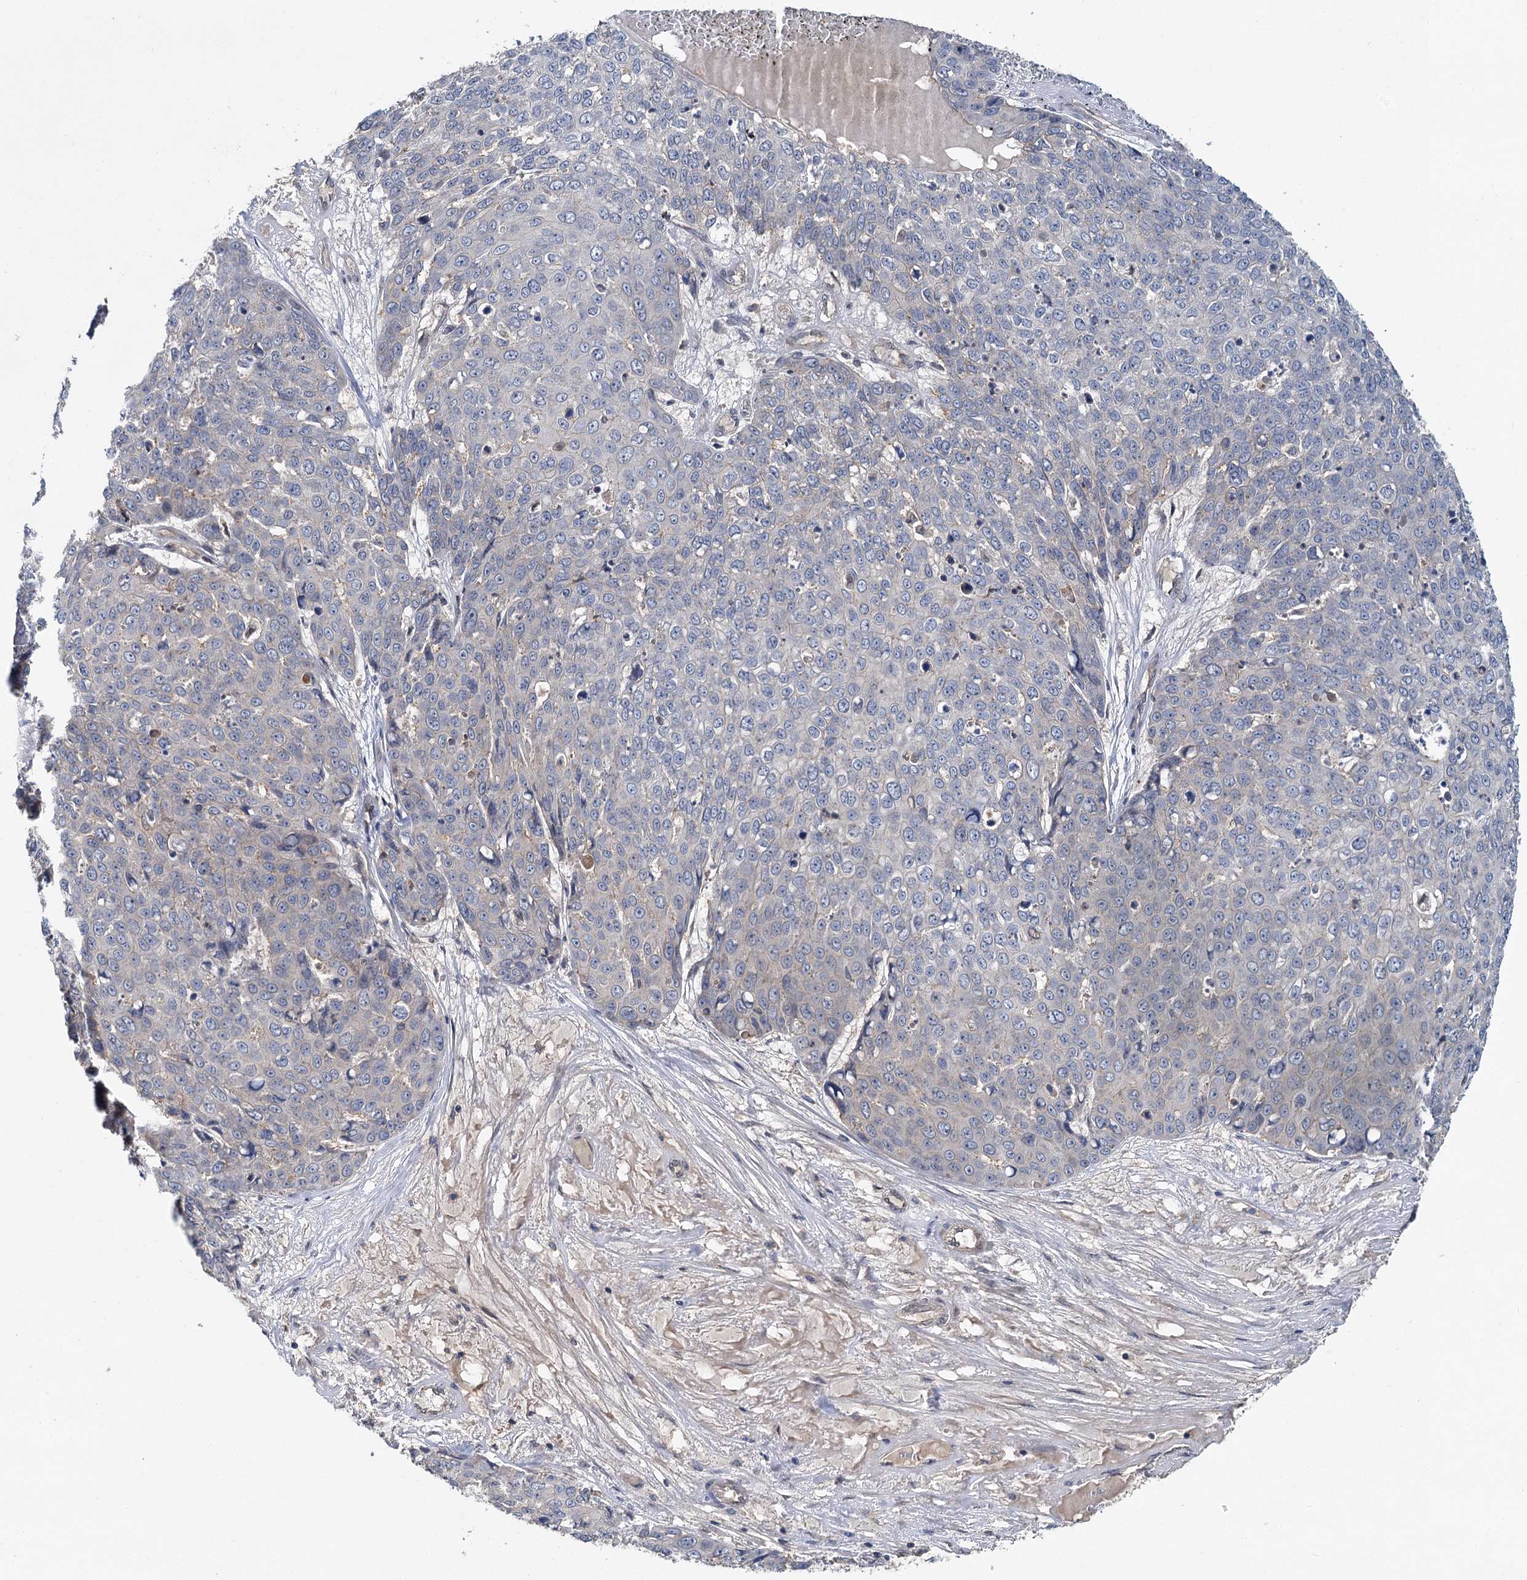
{"staining": {"intensity": "negative", "quantity": "none", "location": "none"}, "tissue": "skin cancer", "cell_type": "Tumor cells", "image_type": "cancer", "snomed": [{"axis": "morphology", "description": "Squamous cell carcinoma, NOS"}, {"axis": "topography", "description": "Skin"}], "caption": "This is a micrograph of immunohistochemistry (IHC) staining of skin squamous cell carcinoma, which shows no positivity in tumor cells.", "gene": "ZNF324", "patient": {"sex": "male", "age": 71}}